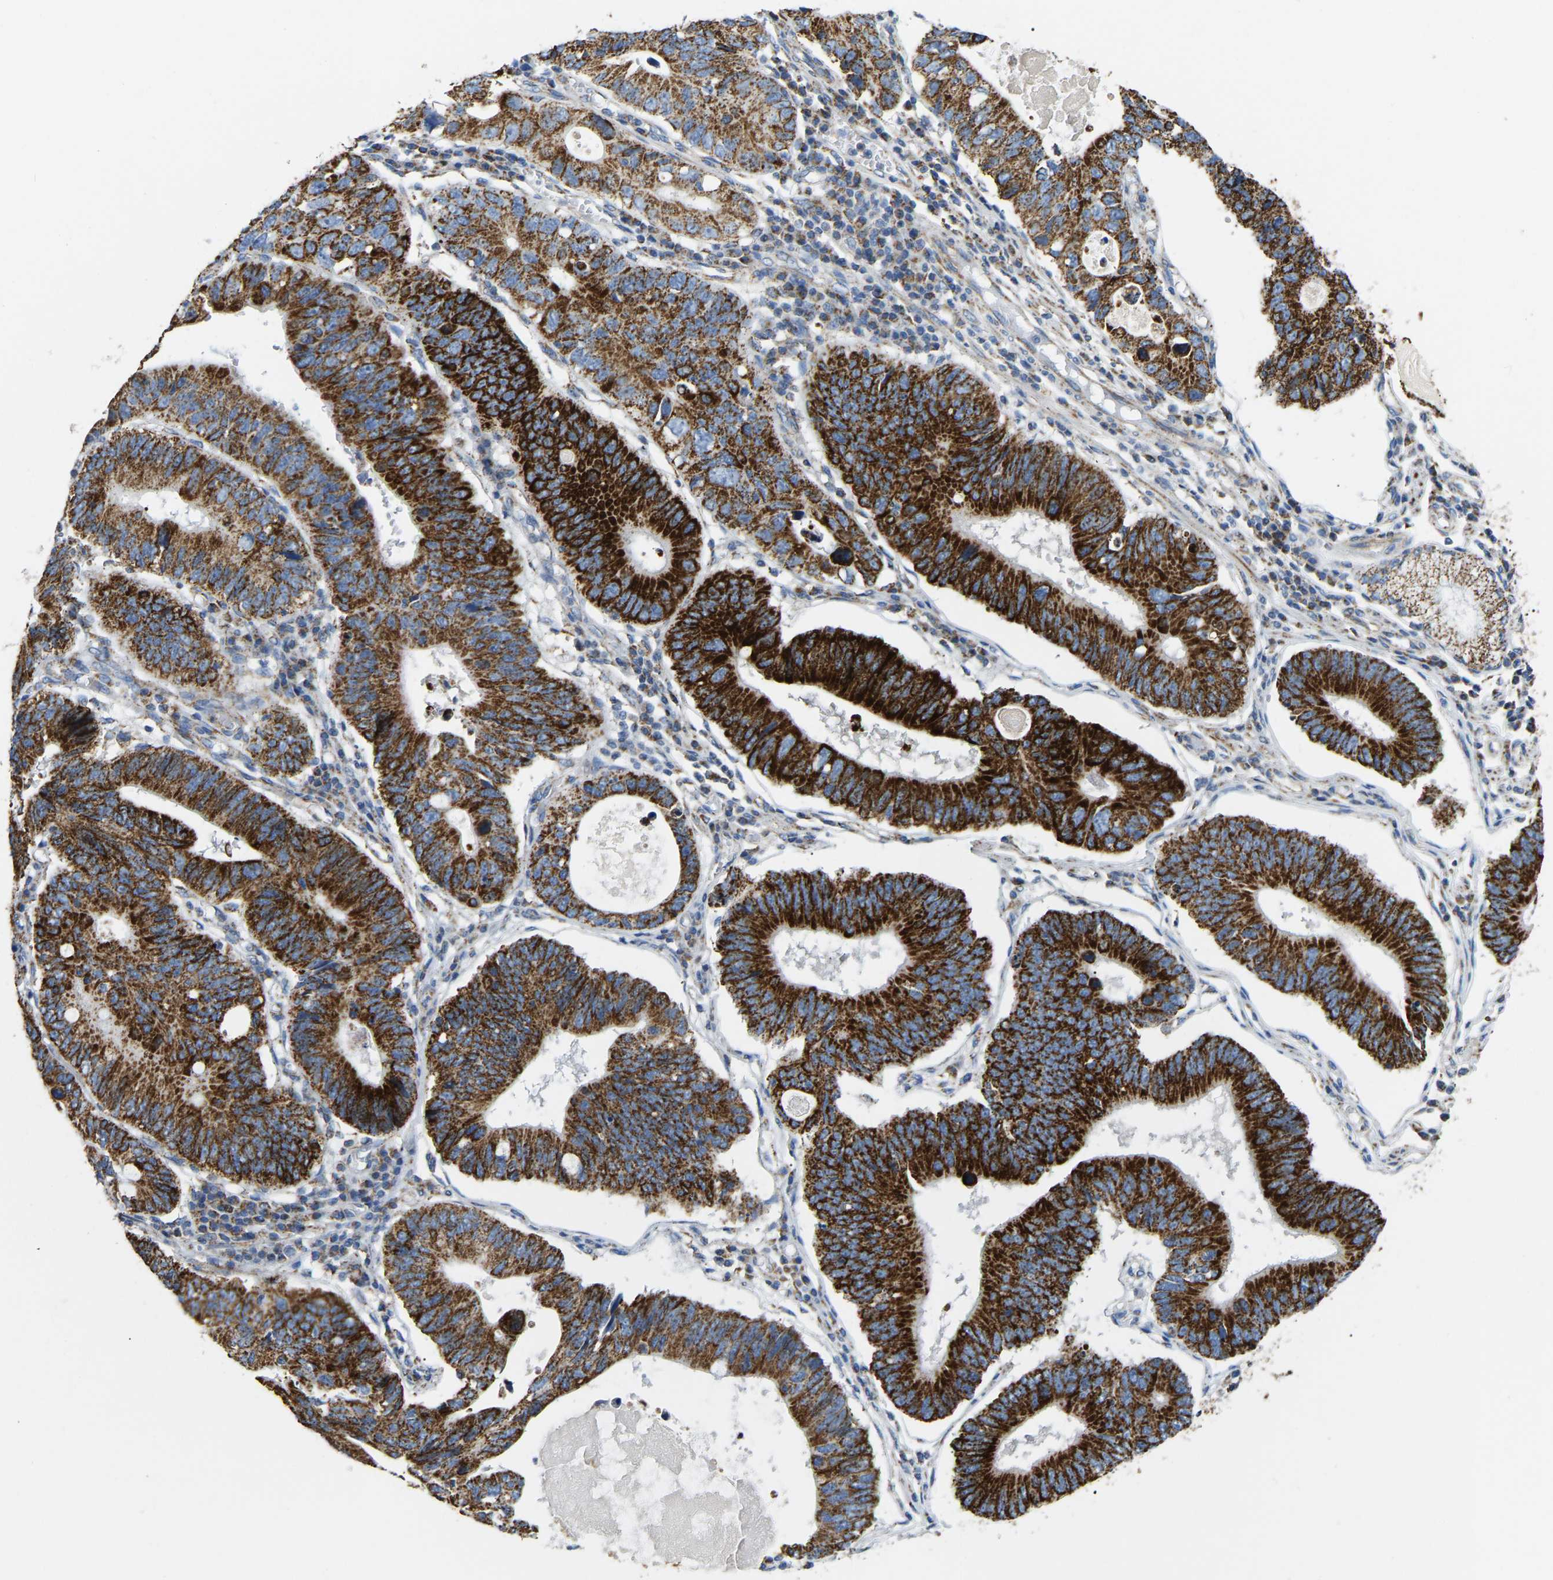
{"staining": {"intensity": "strong", "quantity": ">75%", "location": "cytoplasmic/membranous"}, "tissue": "stomach cancer", "cell_type": "Tumor cells", "image_type": "cancer", "snomed": [{"axis": "morphology", "description": "Adenocarcinoma, NOS"}, {"axis": "topography", "description": "Stomach"}], "caption": "Stomach cancer (adenocarcinoma) was stained to show a protein in brown. There is high levels of strong cytoplasmic/membranous positivity in about >75% of tumor cells. Using DAB (brown) and hematoxylin (blue) stains, captured at high magnification using brightfield microscopy.", "gene": "HIBADH", "patient": {"sex": "male", "age": 59}}